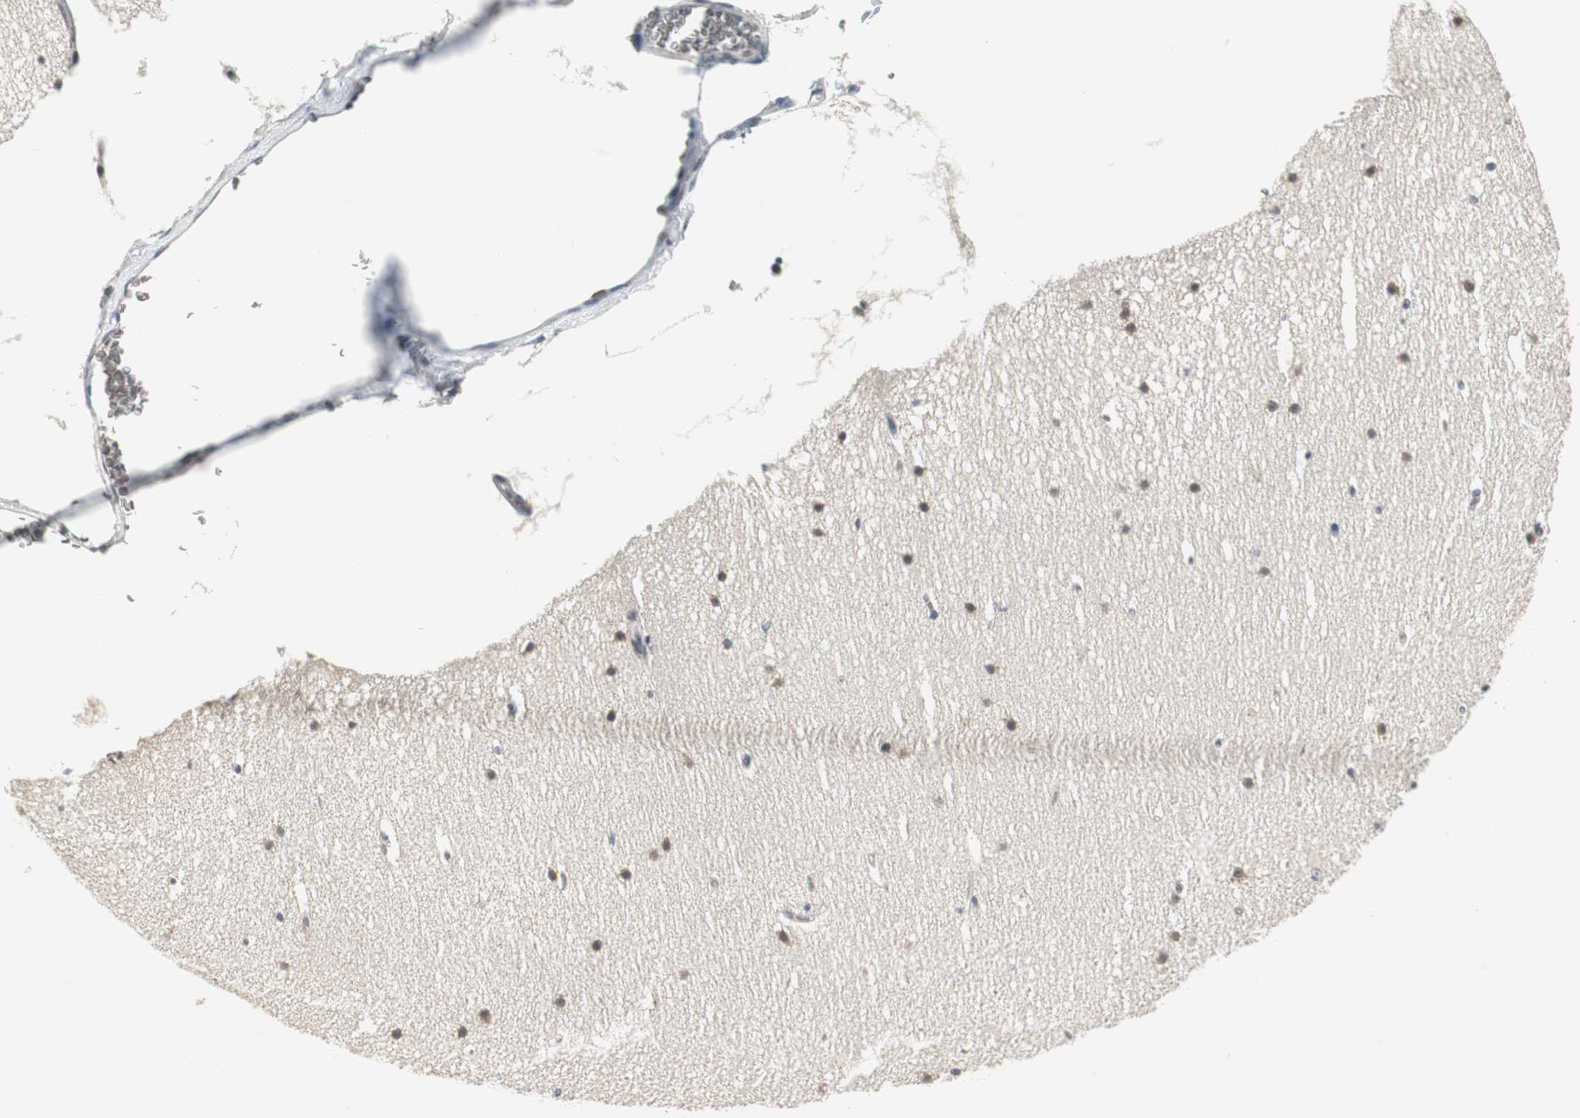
{"staining": {"intensity": "moderate", "quantity": ">75%", "location": "cytoplasmic/membranous,nuclear"}, "tissue": "cerebellum", "cell_type": "Cells in molecular layer", "image_type": "normal", "snomed": [{"axis": "morphology", "description": "Normal tissue, NOS"}, {"axis": "topography", "description": "Cerebellum"}], "caption": "Benign cerebellum displays moderate cytoplasmic/membranous,nuclear expression in approximately >75% of cells in molecular layer, visualized by immunohistochemistry. (DAB IHC with brightfield microscopy, high magnification).", "gene": "CCT5", "patient": {"sex": "female", "age": 19}}